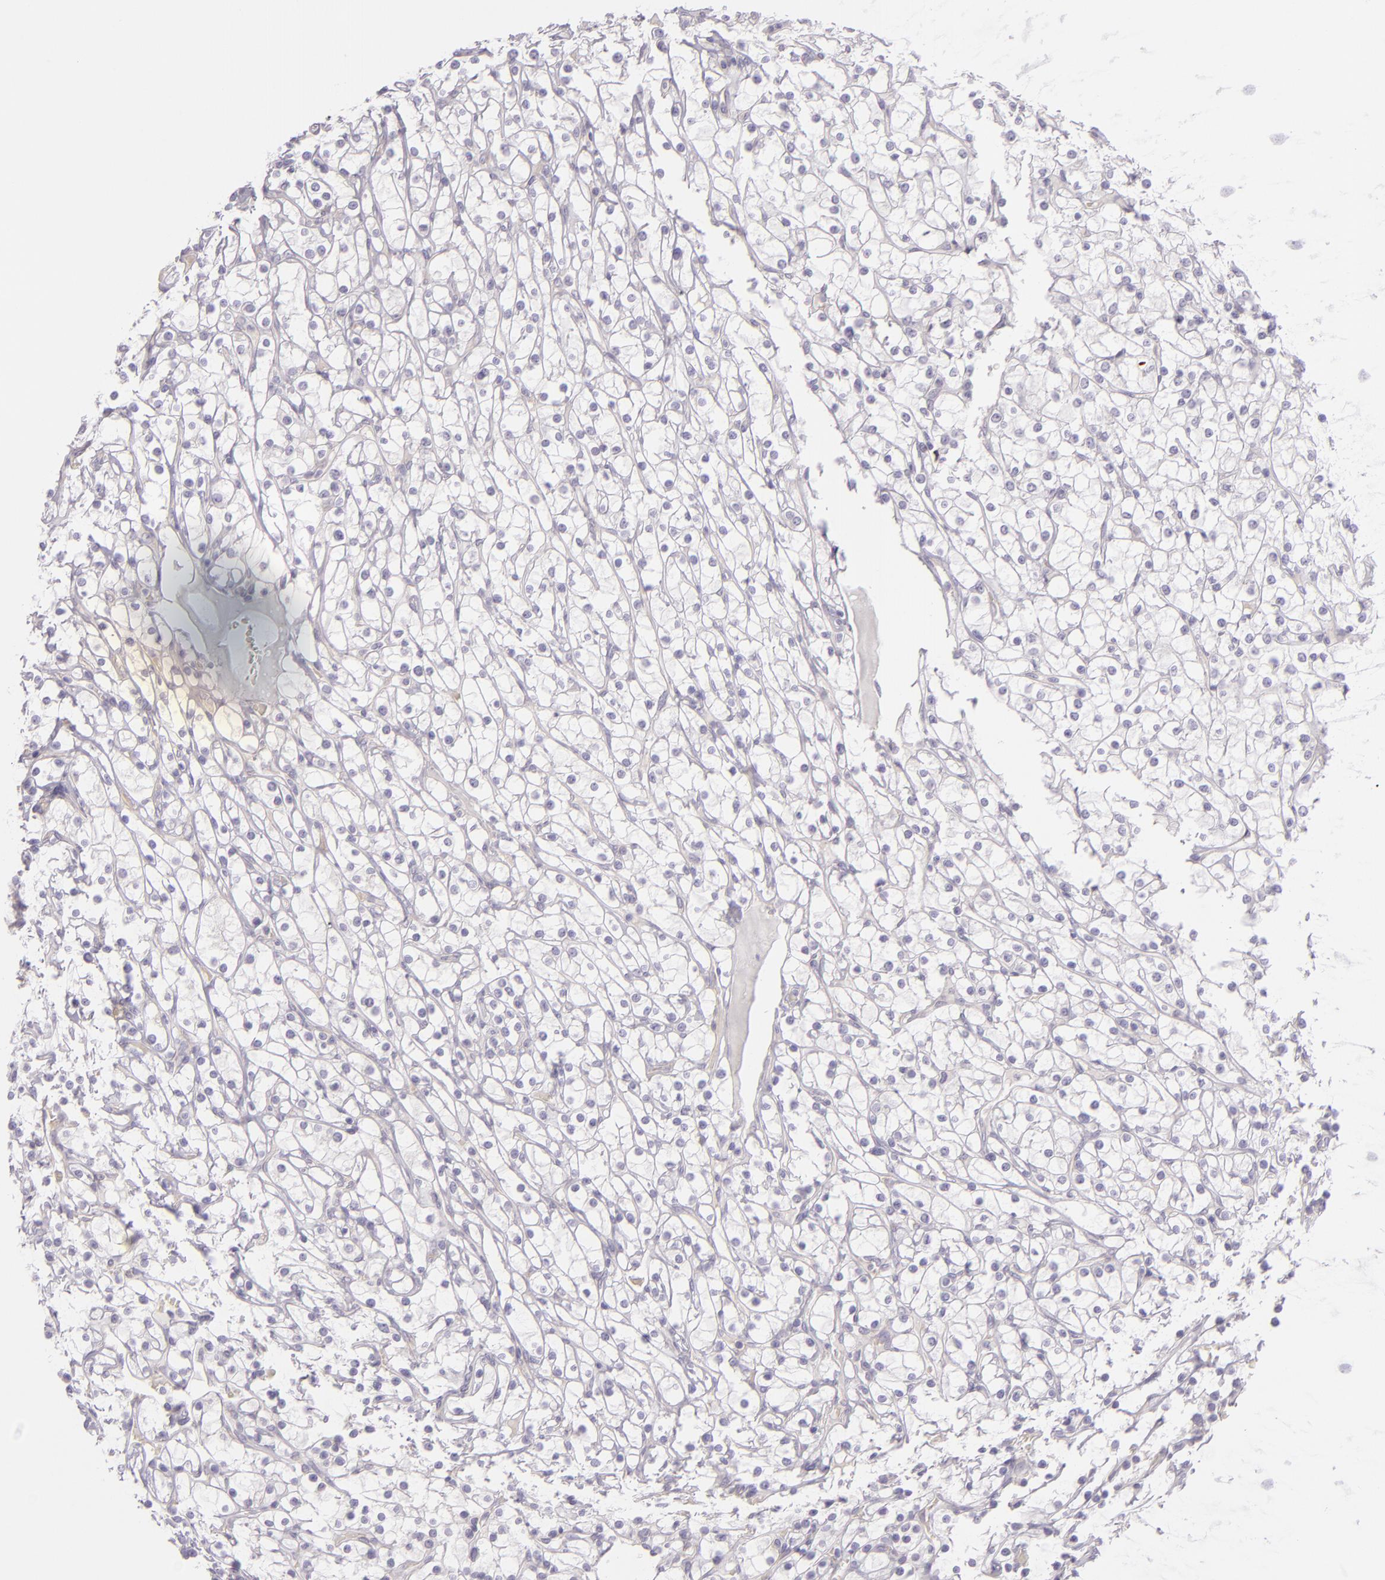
{"staining": {"intensity": "negative", "quantity": "none", "location": "none"}, "tissue": "renal cancer", "cell_type": "Tumor cells", "image_type": "cancer", "snomed": [{"axis": "morphology", "description": "Adenocarcinoma, NOS"}, {"axis": "topography", "description": "Kidney"}], "caption": "A micrograph of human renal cancer is negative for staining in tumor cells.", "gene": "ZC3H7B", "patient": {"sex": "female", "age": 73}}